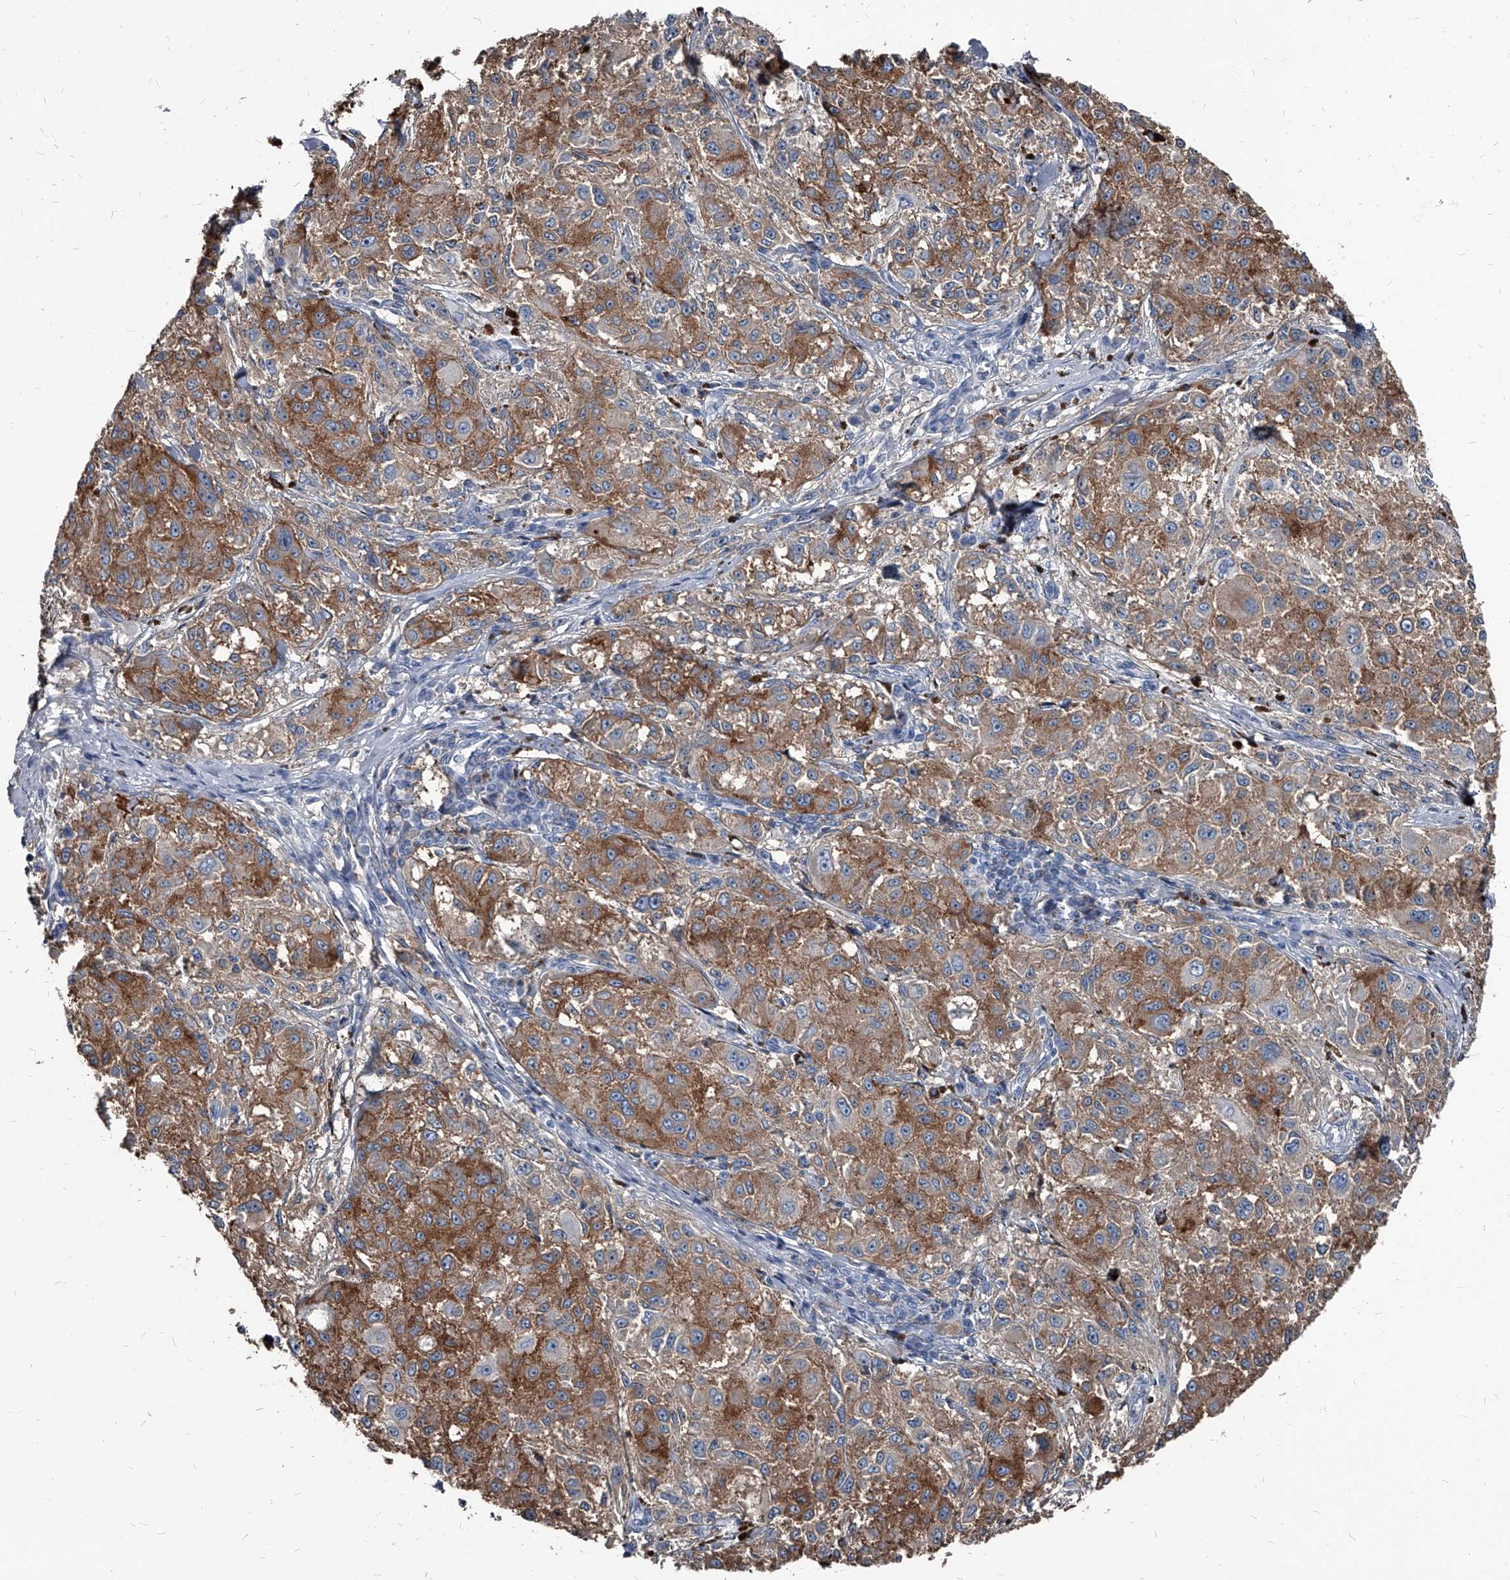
{"staining": {"intensity": "moderate", "quantity": ">75%", "location": "cytoplasmic/membranous"}, "tissue": "melanoma", "cell_type": "Tumor cells", "image_type": "cancer", "snomed": [{"axis": "morphology", "description": "Necrosis, NOS"}, {"axis": "morphology", "description": "Malignant melanoma, NOS"}, {"axis": "topography", "description": "Skin"}], "caption": "Tumor cells show medium levels of moderate cytoplasmic/membranous expression in about >75% of cells in melanoma. The staining was performed using DAB (3,3'-diaminobenzidine) to visualize the protein expression in brown, while the nuclei were stained in blue with hematoxylin (Magnification: 20x).", "gene": "PGLYRP3", "patient": {"sex": "female", "age": 87}}